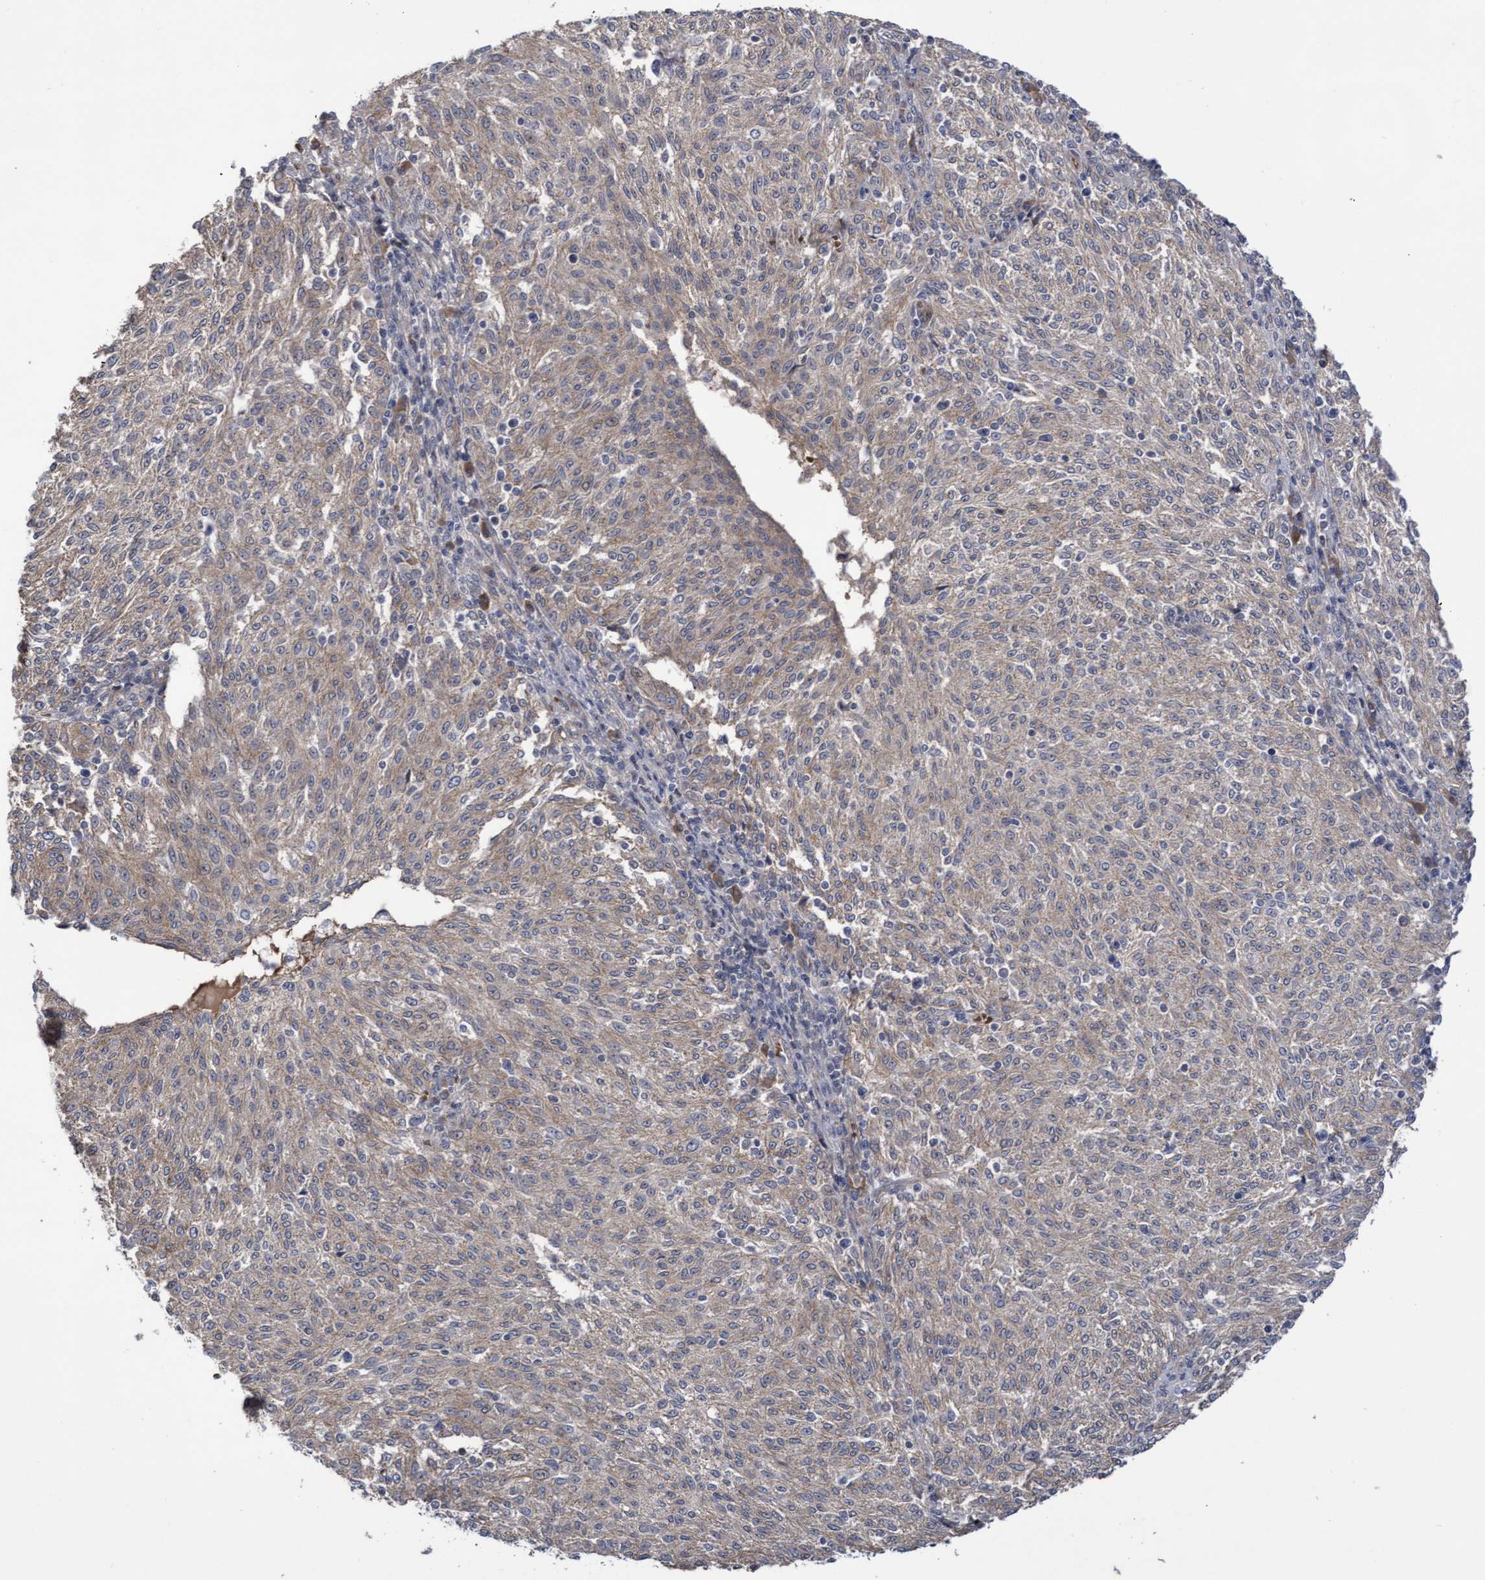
{"staining": {"intensity": "weak", "quantity": "<25%", "location": "cytoplasmic/membranous"}, "tissue": "melanoma", "cell_type": "Tumor cells", "image_type": "cancer", "snomed": [{"axis": "morphology", "description": "Malignant melanoma, NOS"}, {"axis": "topography", "description": "Skin"}], "caption": "Immunohistochemistry histopathology image of human melanoma stained for a protein (brown), which shows no staining in tumor cells.", "gene": "COBL", "patient": {"sex": "female", "age": 72}}